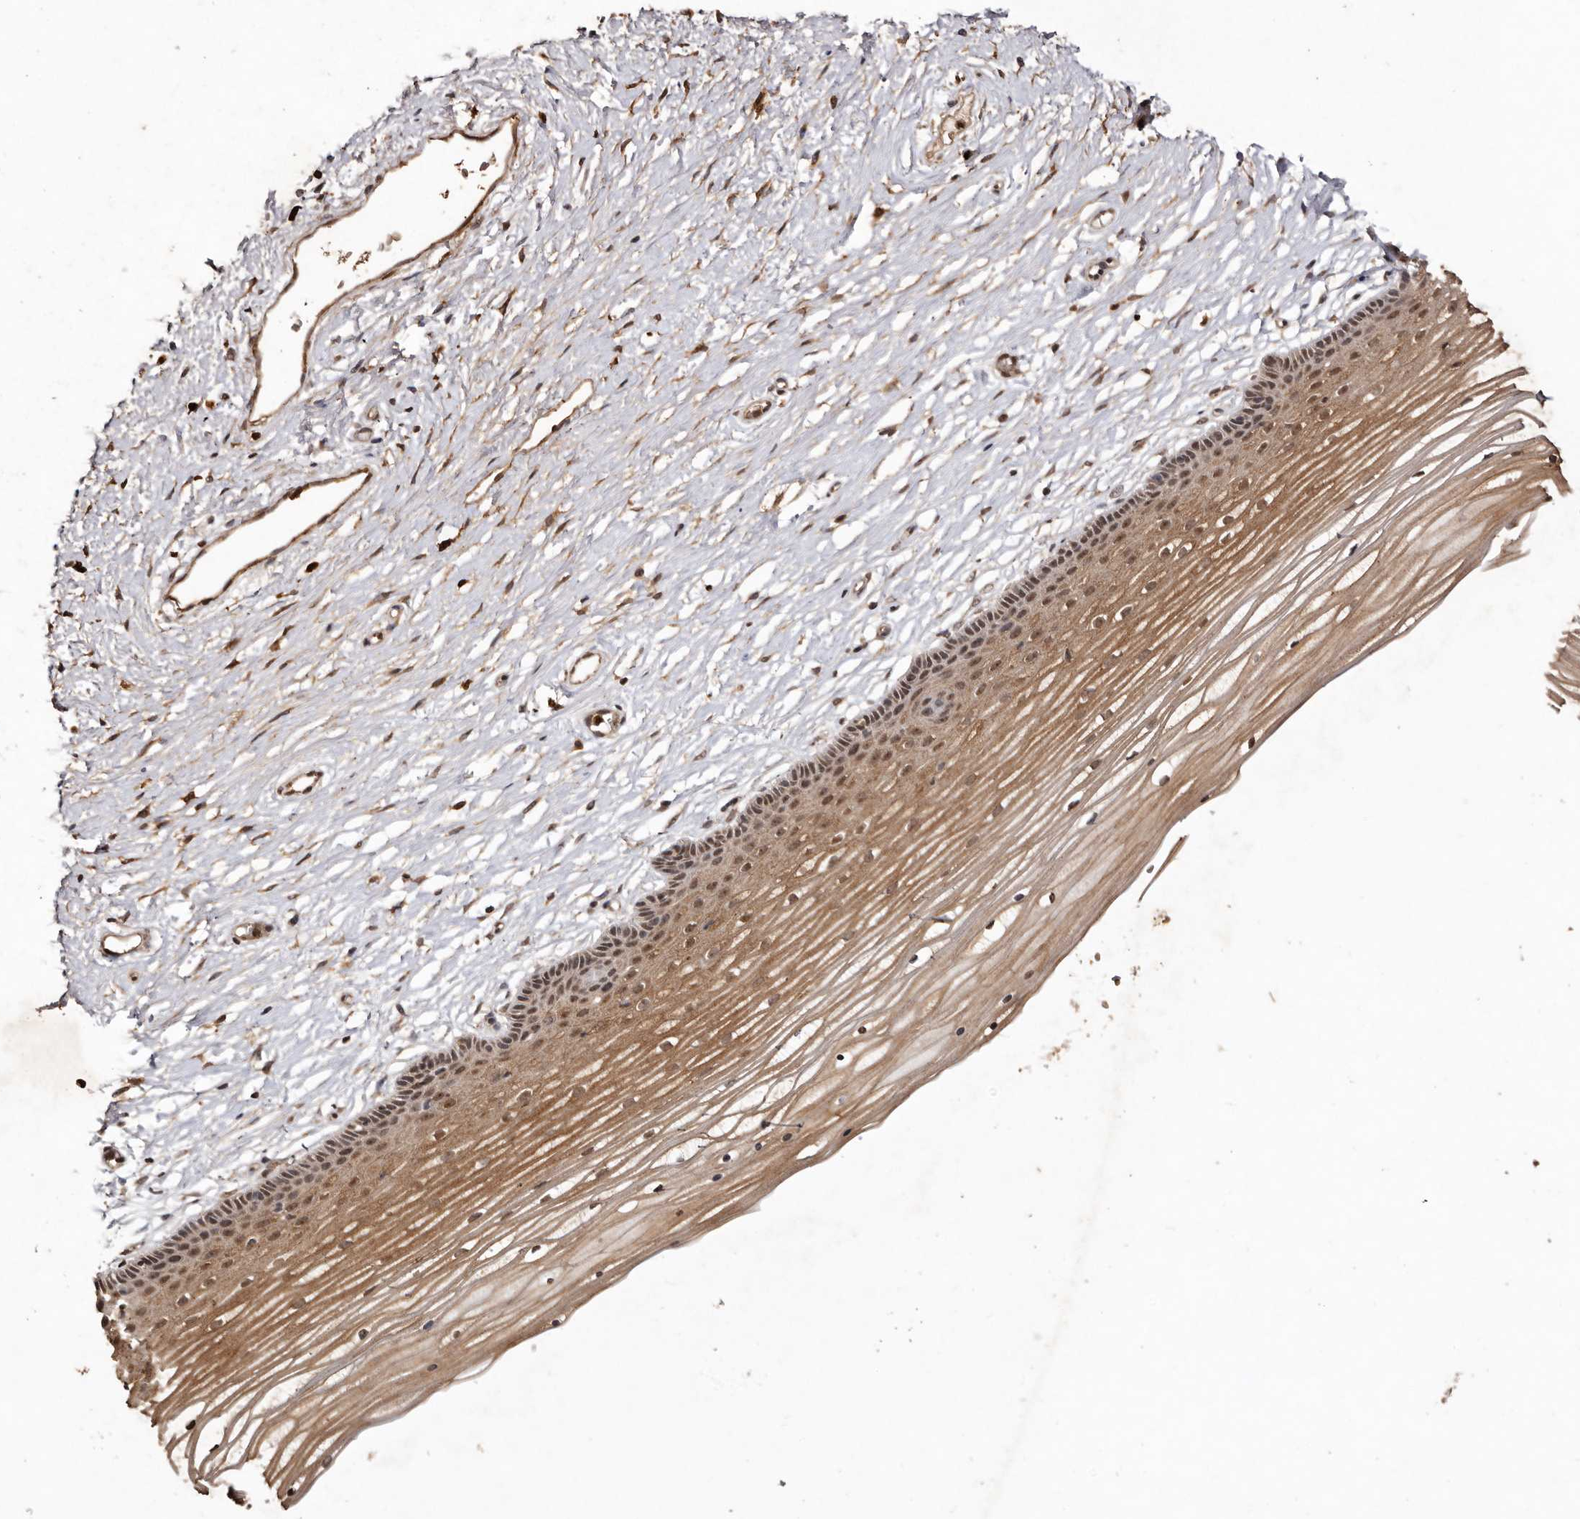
{"staining": {"intensity": "moderate", "quantity": ">75%", "location": "cytoplasmic/membranous,nuclear"}, "tissue": "vagina", "cell_type": "Squamous epithelial cells", "image_type": "normal", "snomed": [{"axis": "morphology", "description": "Normal tissue, NOS"}, {"axis": "topography", "description": "Vagina"}, {"axis": "topography", "description": "Cervix"}], "caption": "Moderate cytoplasmic/membranous,nuclear protein positivity is present in about >75% of squamous epithelial cells in vagina. Nuclei are stained in blue.", "gene": "NOTCH1", "patient": {"sex": "female", "age": 40}}